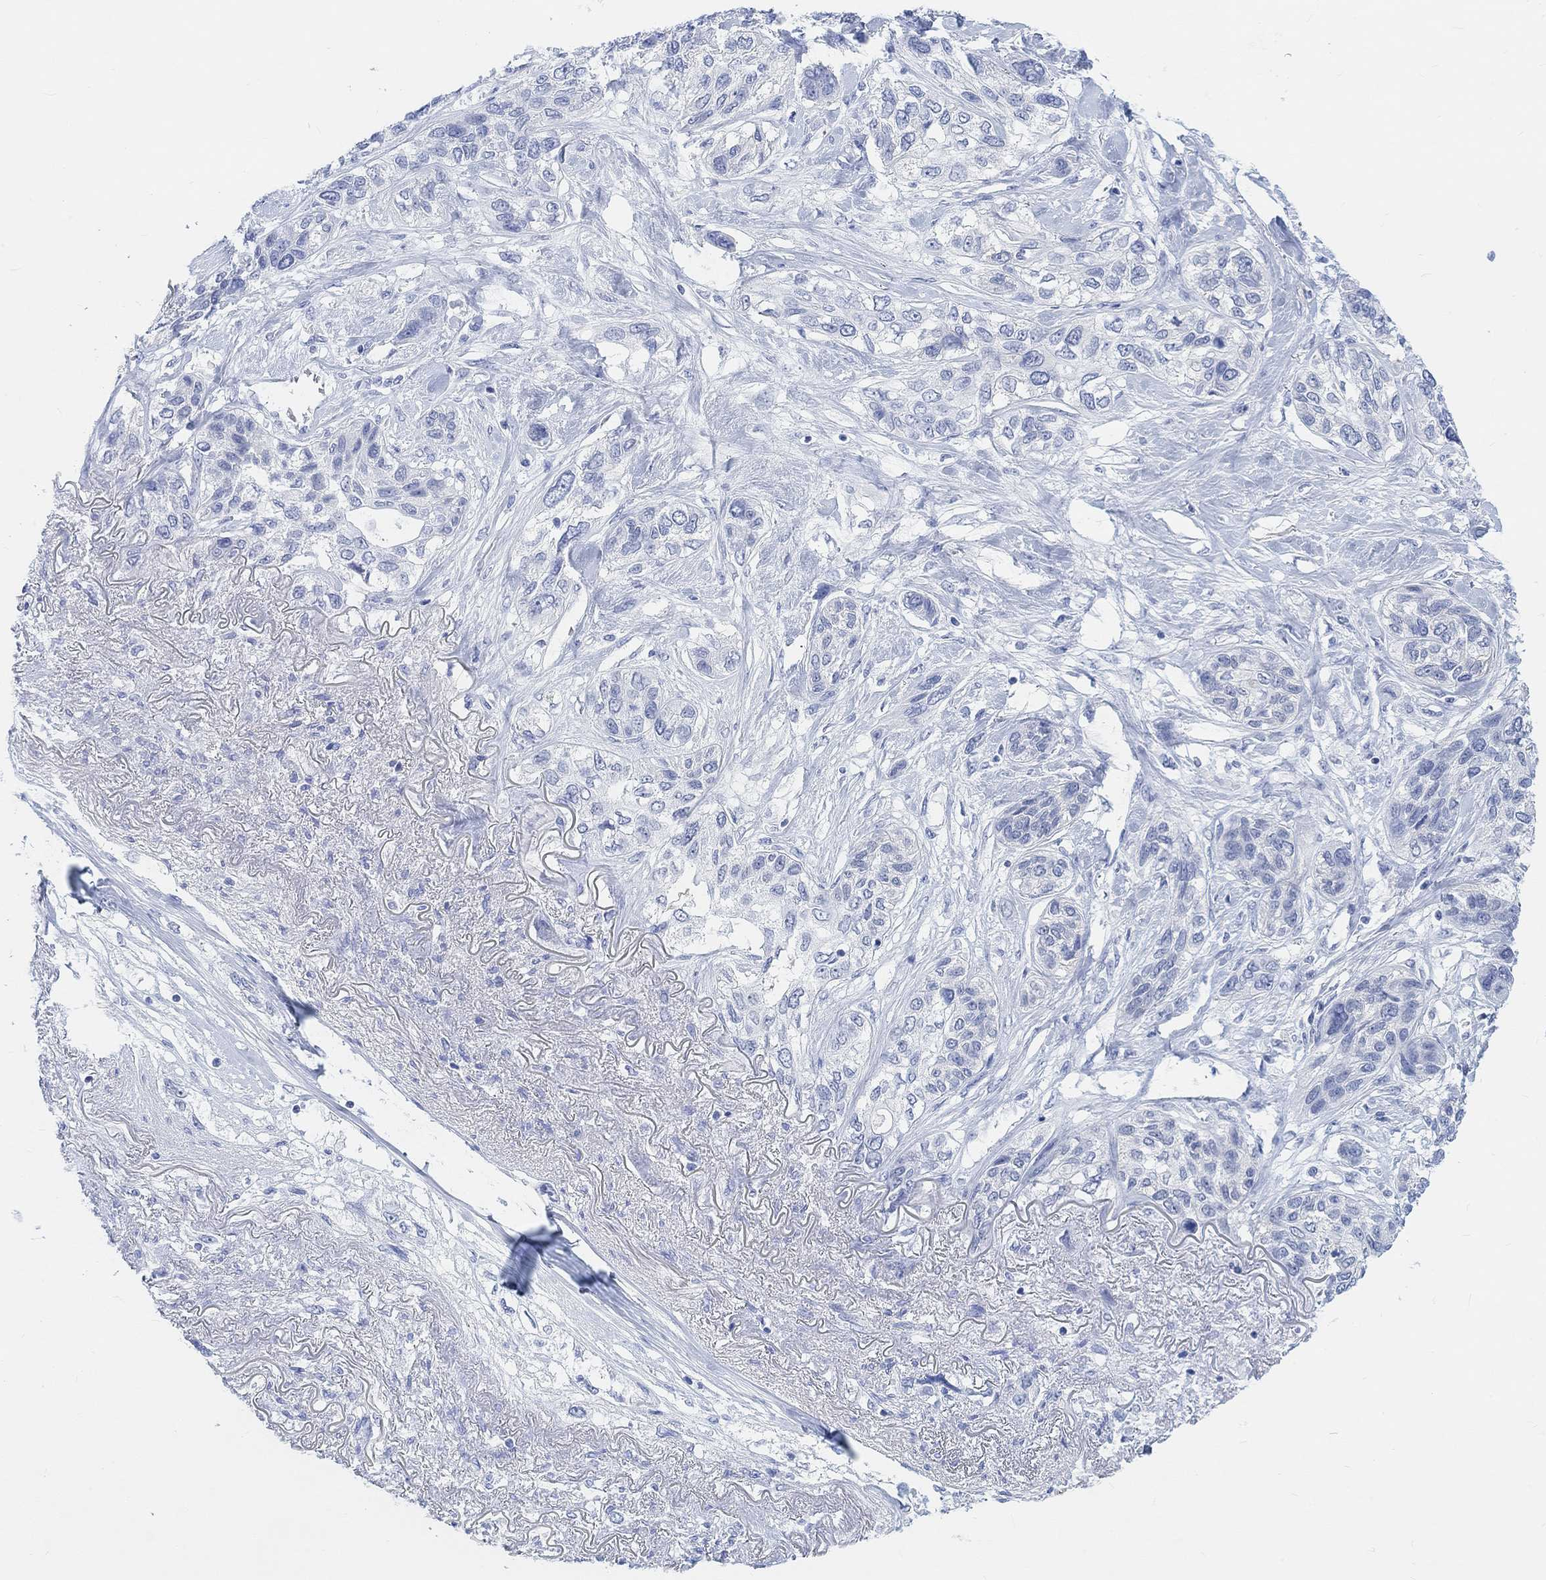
{"staining": {"intensity": "negative", "quantity": "none", "location": "none"}, "tissue": "lung cancer", "cell_type": "Tumor cells", "image_type": "cancer", "snomed": [{"axis": "morphology", "description": "Squamous cell carcinoma, NOS"}, {"axis": "topography", "description": "Lung"}], "caption": "Immunohistochemistry (IHC) image of neoplastic tissue: human lung squamous cell carcinoma stained with DAB reveals no significant protein positivity in tumor cells.", "gene": "ENO4", "patient": {"sex": "female", "age": 70}}